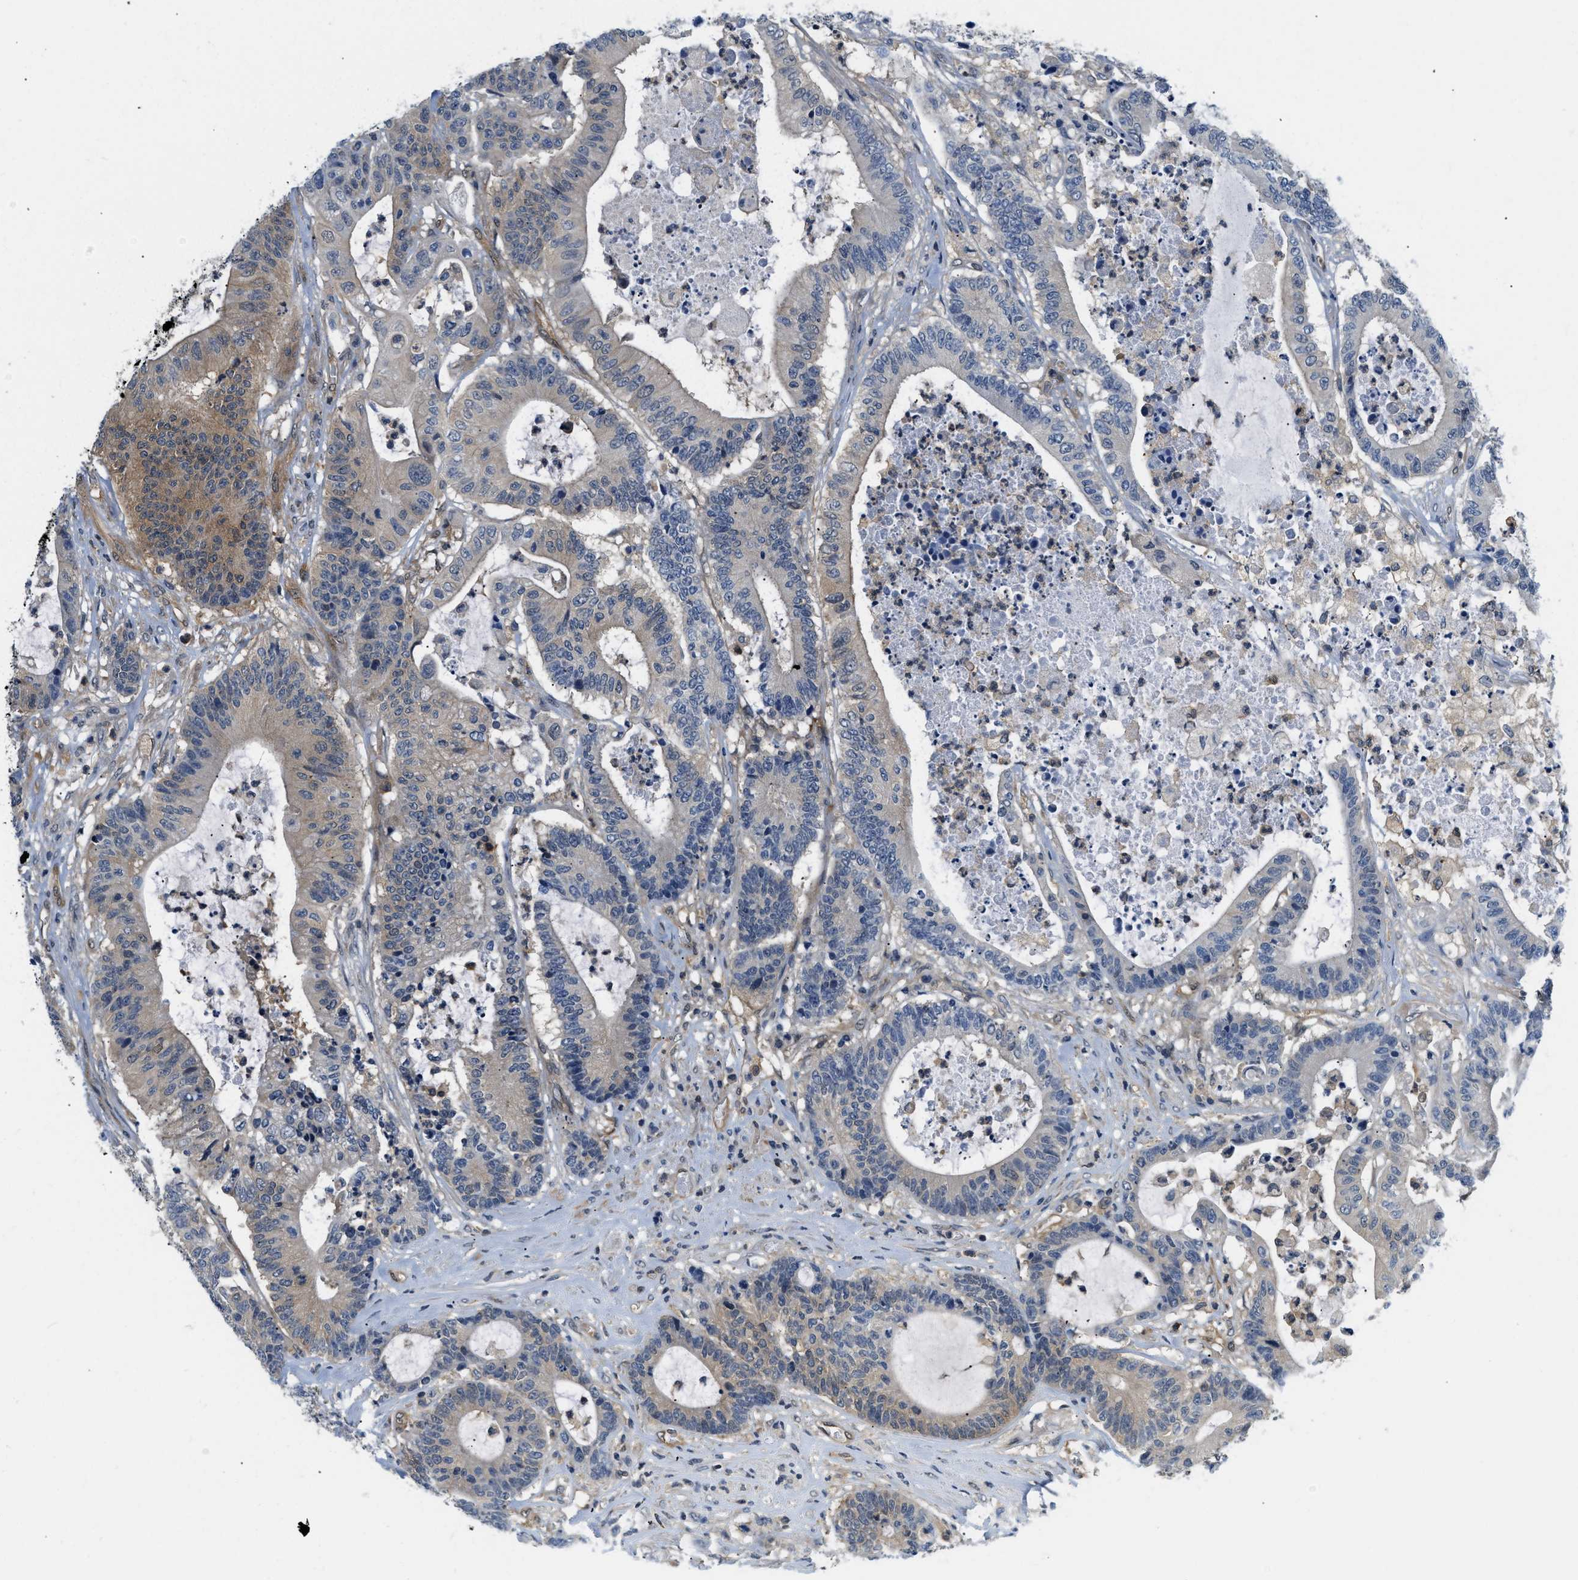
{"staining": {"intensity": "moderate", "quantity": "<25%", "location": "cytoplasmic/membranous"}, "tissue": "colorectal cancer", "cell_type": "Tumor cells", "image_type": "cancer", "snomed": [{"axis": "morphology", "description": "Adenocarcinoma, NOS"}, {"axis": "topography", "description": "Colon"}], "caption": "IHC of adenocarcinoma (colorectal) reveals low levels of moderate cytoplasmic/membranous expression in approximately <25% of tumor cells.", "gene": "EIF4EBP2", "patient": {"sex": "female", "age": 84}}